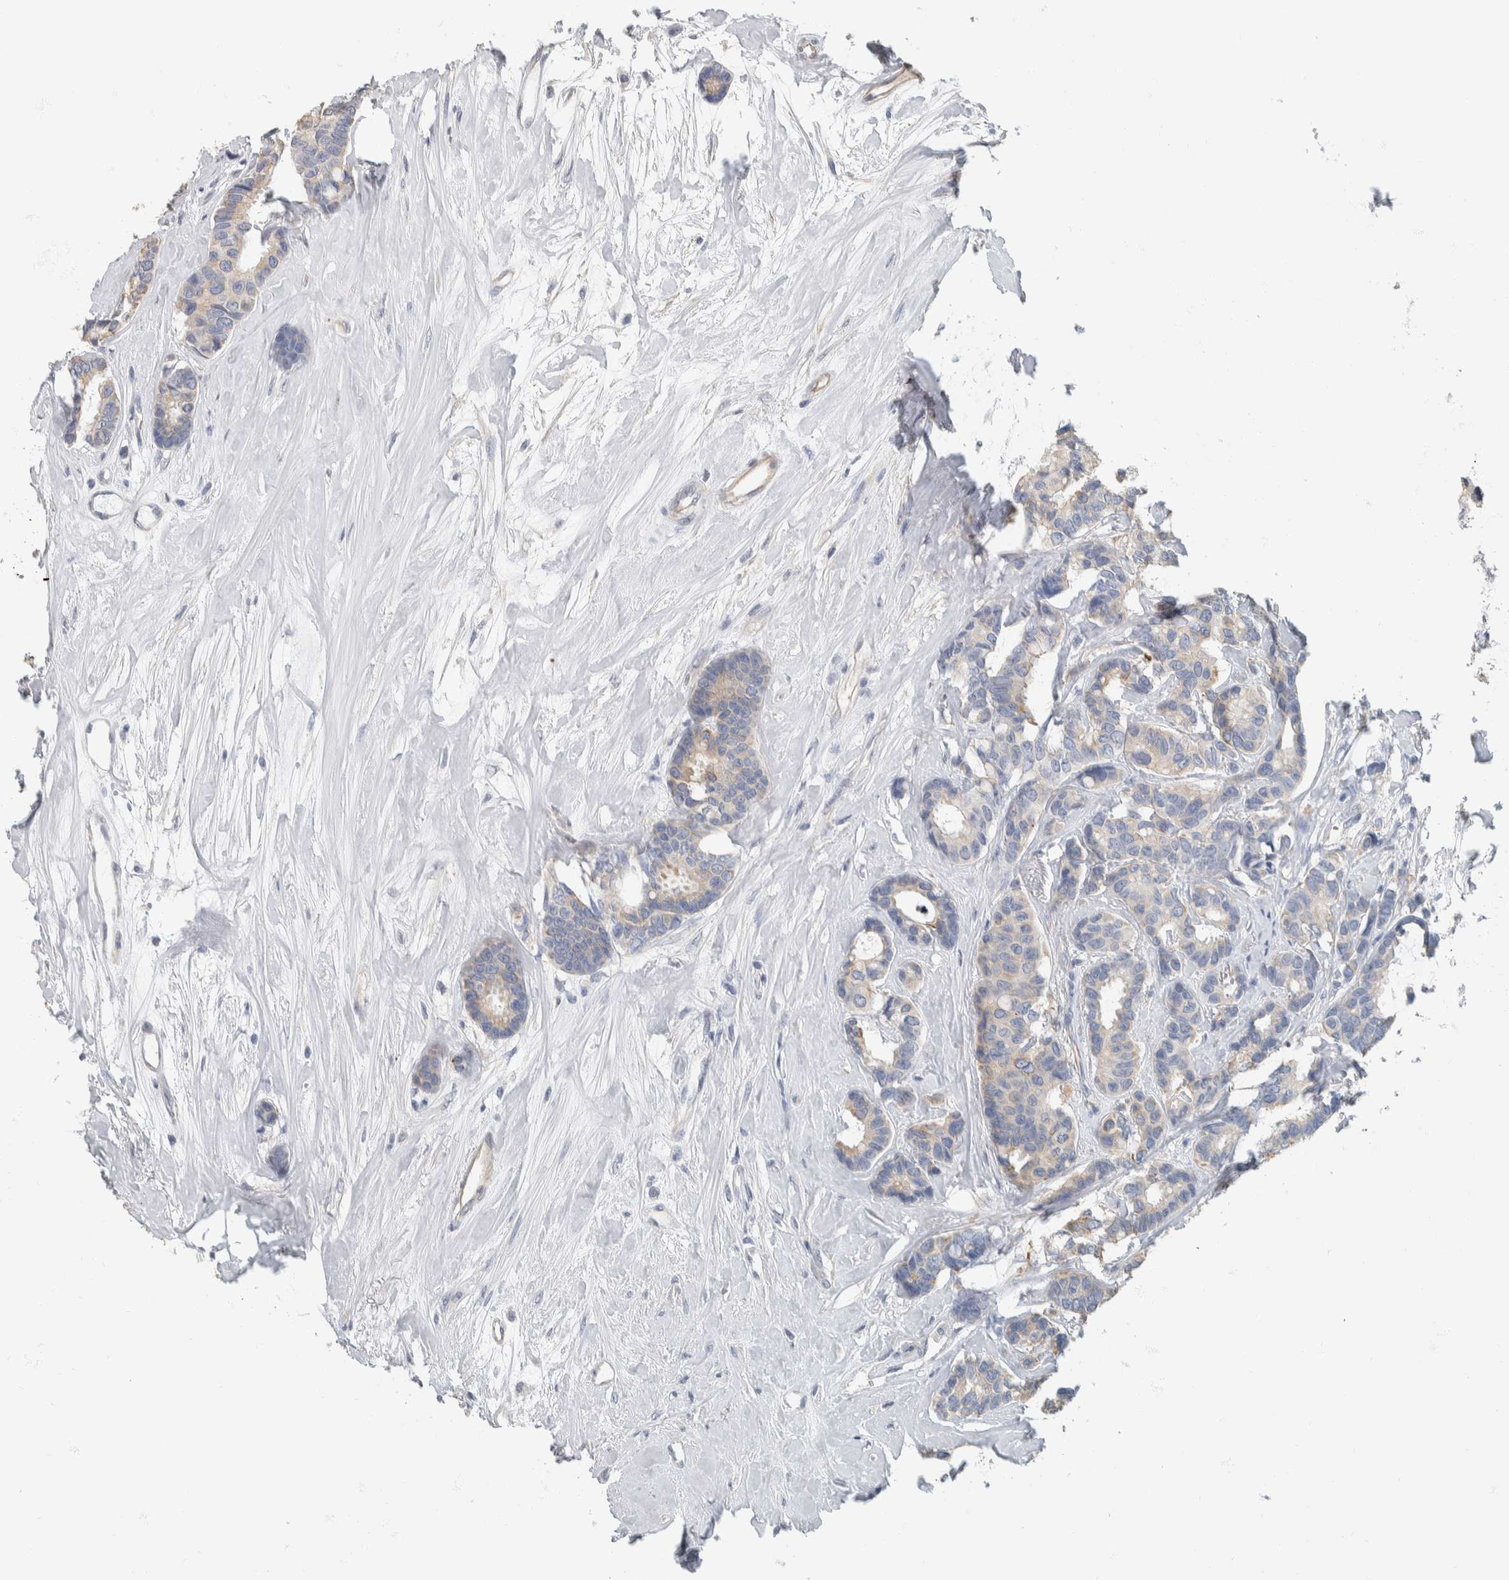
{"staining": {"intensity": "weak", "quantity": "<25%", "location": "cytoplasmic/membranous"}, "tissue": "breast cancer", "cell_type": "Tumor cells", "image_type": "cancer", "snomed": [{"axis": "morphology", "description": "Duct carcinoma"}, {"axis": "topography", "description": "Breast"}], "caption": "There is no significant positivity in tumor cells of infiltrating ductal carcinoma (breast).", "gene": "NEFM", "patient": {"sex": "female", "age": 87}}